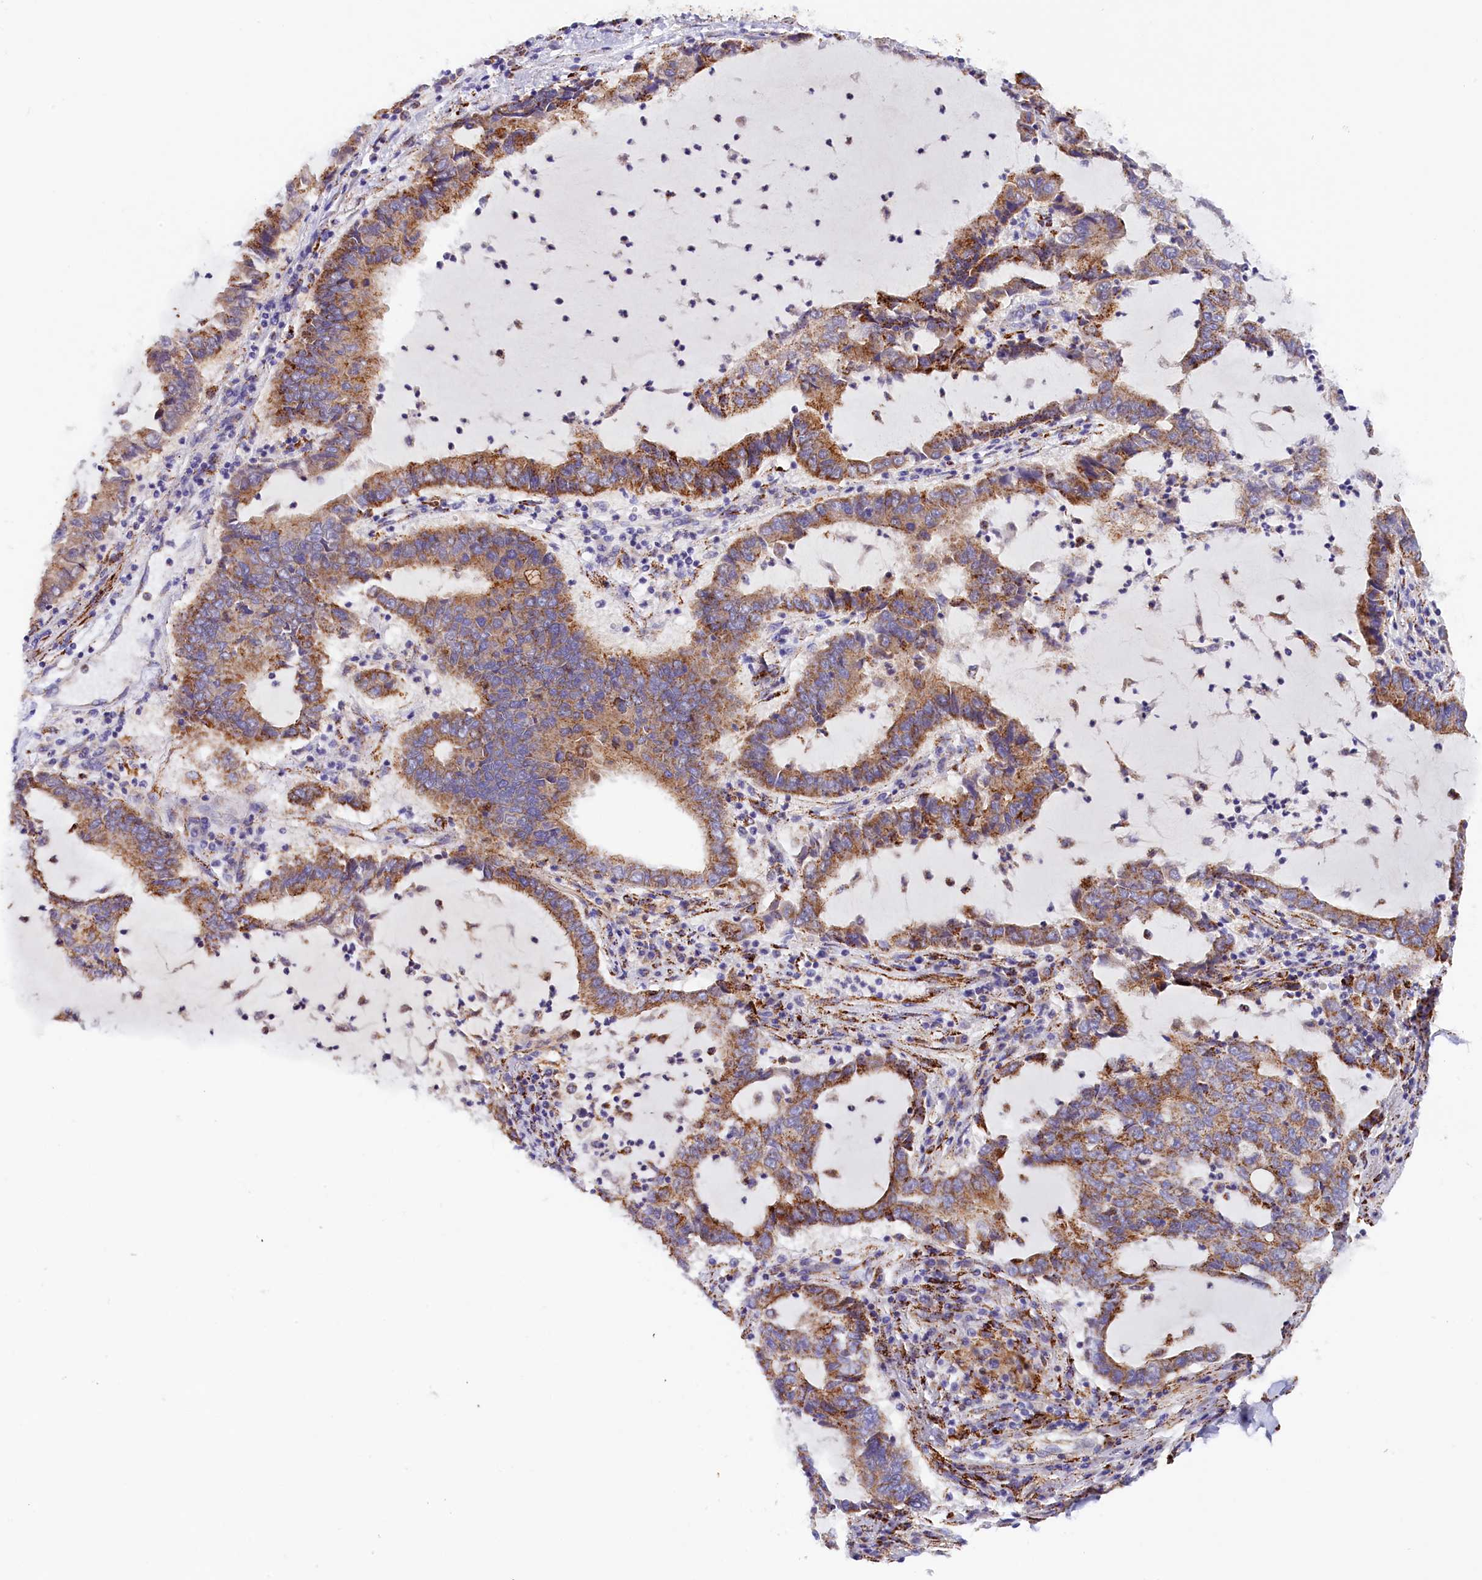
{"staining": {"intensity": "moderate", "quantity": "25%-75%", "location": "cytoplasmic/membranous"}, "tissue": "lung cancer", "cell_type": "Tumor cells", "image_type": "cancer", "snomed": [{"axis": "morphology", "description": "Adenocarcinoma, NOS"}, {"axis": "topography", "description": "Lung"}], "caption": "DAB (3,3'-diaminobenzidine) immunohistochemical staining of human lung cancer (adenocarcinoma) reveals moderate cytoplasmic/membranous protein positivity in about 25%-75% of tumor cells.", "gene": "AKTIP", "patient": {"sex": "female", "age": 51}}